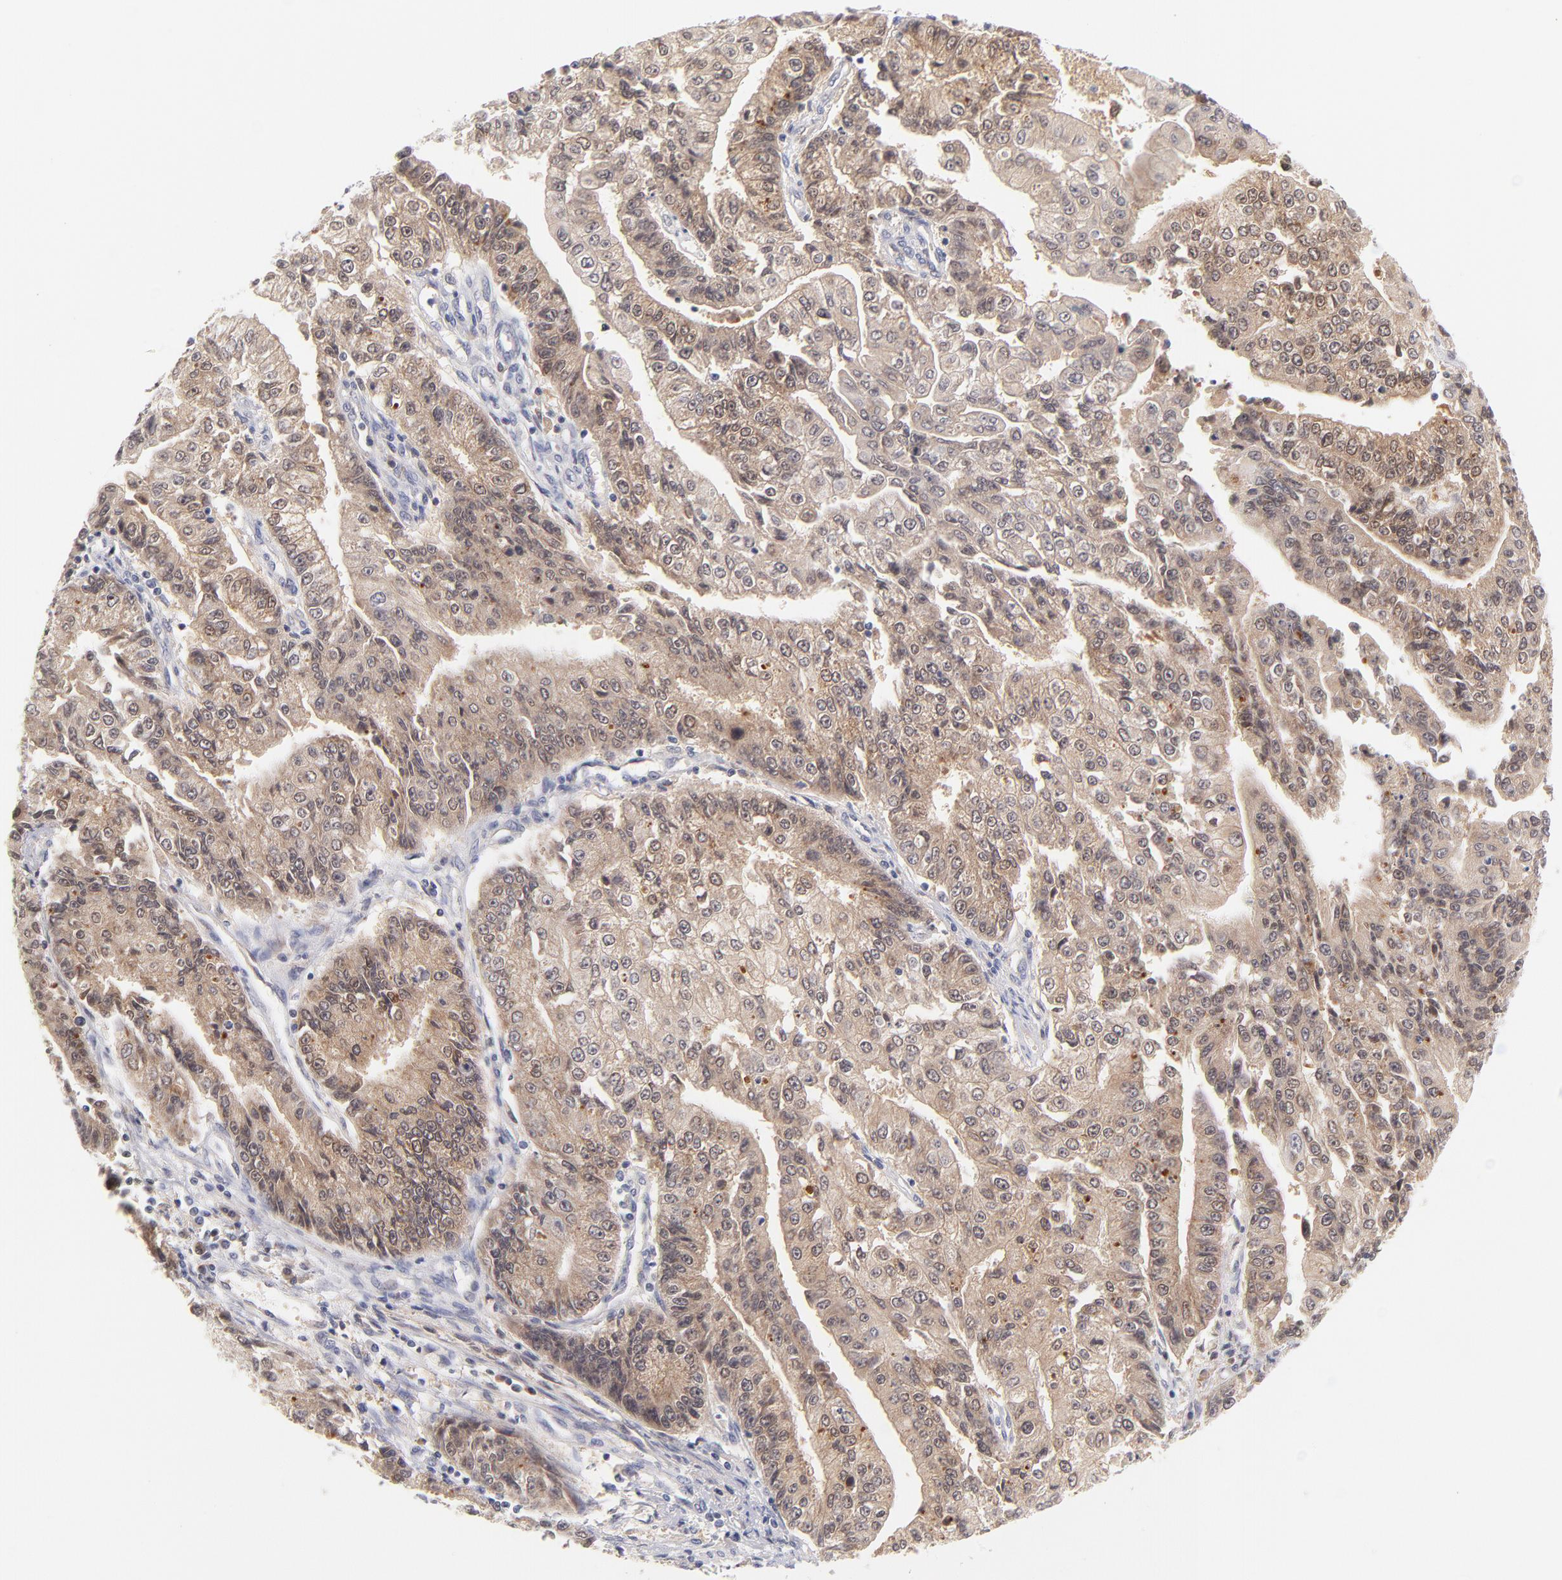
{"staining": {"intensity": "weak", "quantity": ">75%", "location": "cytoplasmic/membranous"}, "tissue": "endometrial cancer", "cell_type": "Tumor cells", "image_type": "cancer", "snomed": [{"axis": "morphology", "description": "Adenocarcinoma, NOS"}, {"axis": "topography", "description": "Endometrium"}], "caption": "The immunohistochemical stain shows weak cytoplasmic/membranous positivity in tumor cells of adenocarcinoma (endometrial) tissue.", "gene": "CASP6", "patient": {"sex": "female", "age": 75}}